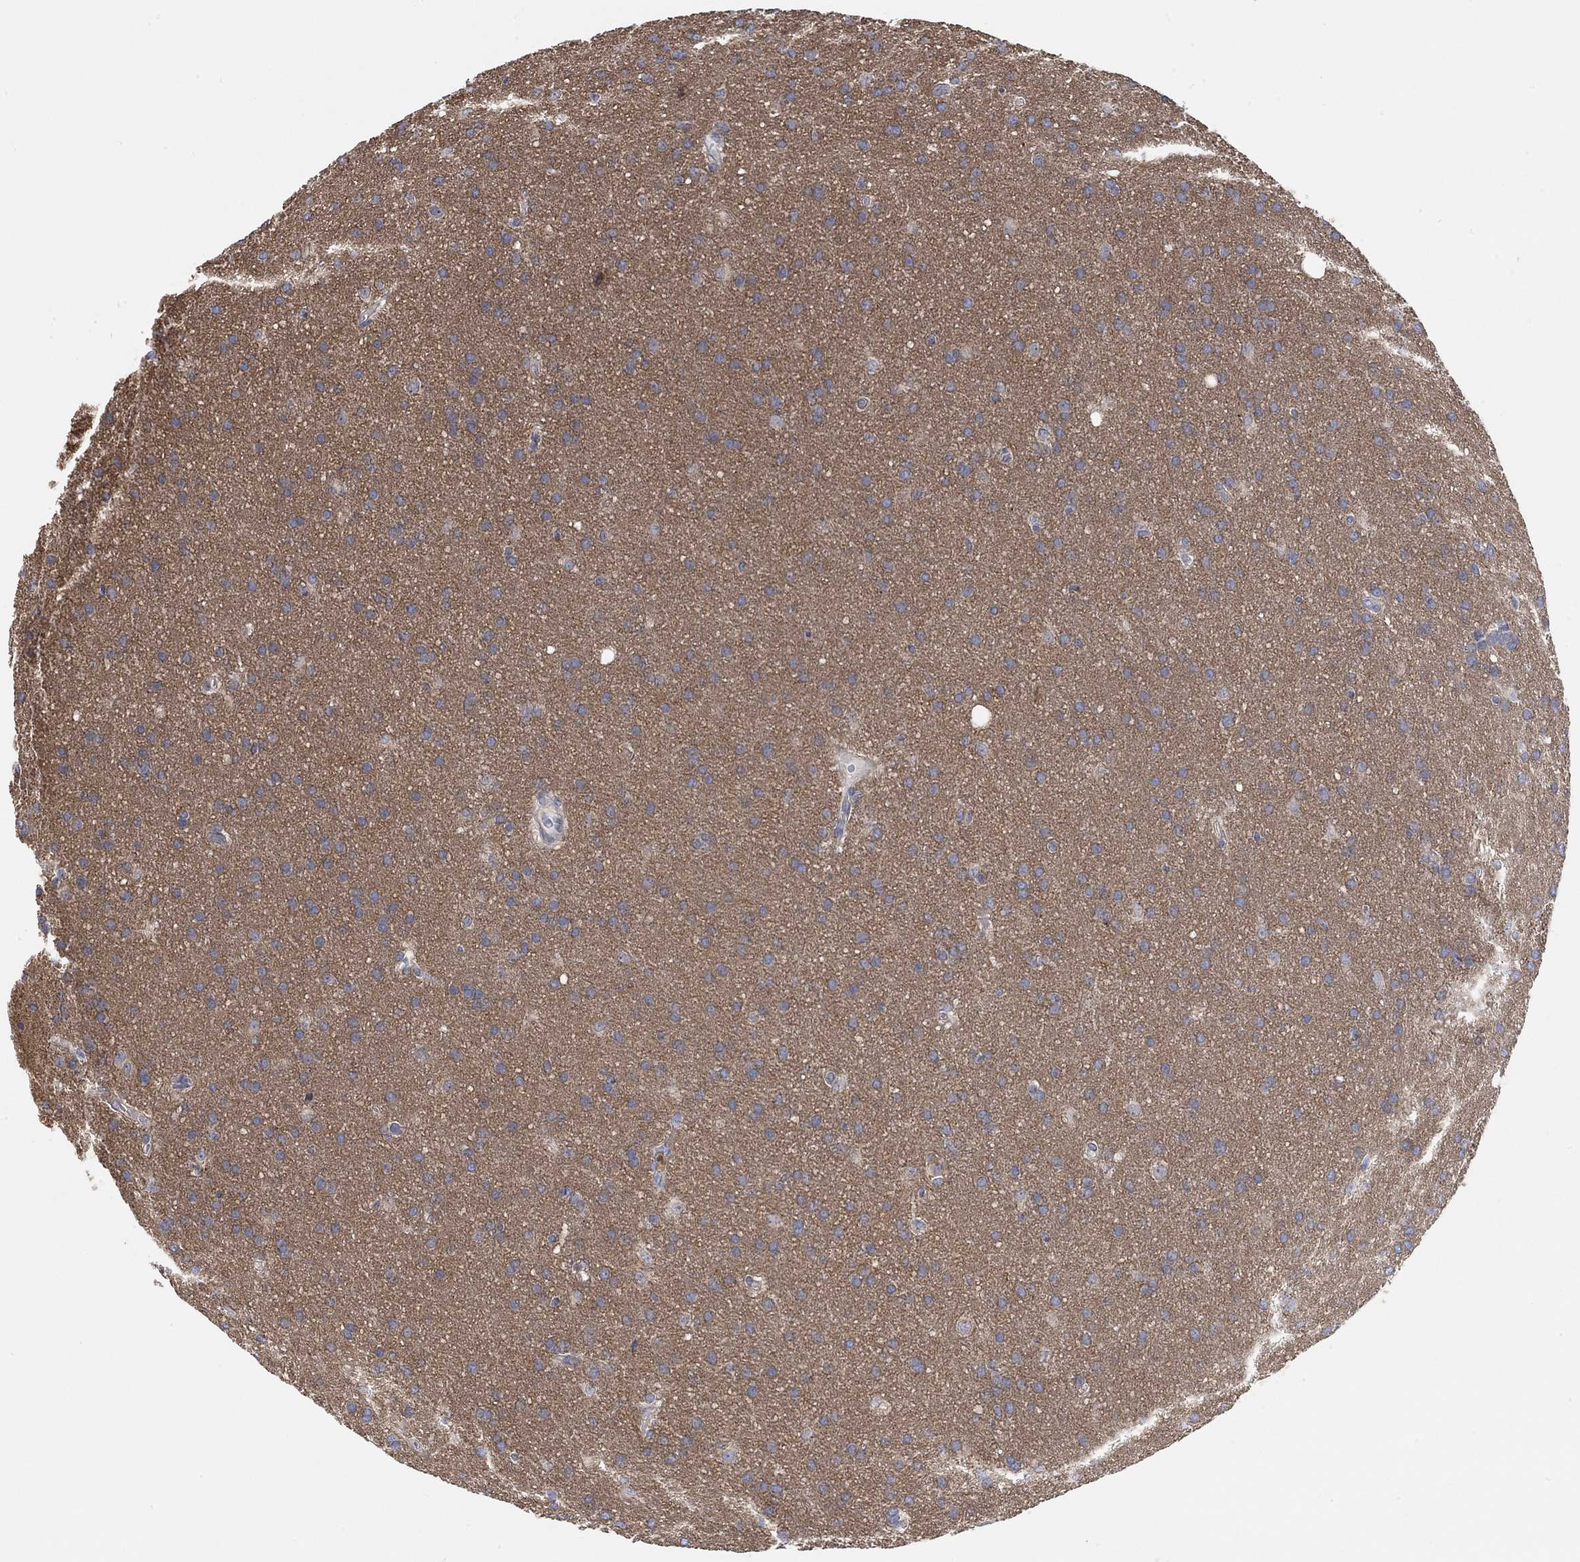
{"staining": {"intensity": "negative", "quantity": "none", "location": "none"}, "tissue": "glioma", "cell_type": "Tumor cells", "image_type": "cancer", "snomed": [{"axis": "morphology", "description": "Glioma, malignant, Low grade"}, {"axis": "topography", "description": "Brain"}], "caption": "There is no significant positivity in tumor cells of low-grade glioma (malignant).", "gene": "SYT16", "patient": {"sex": "female", "age": 32}}